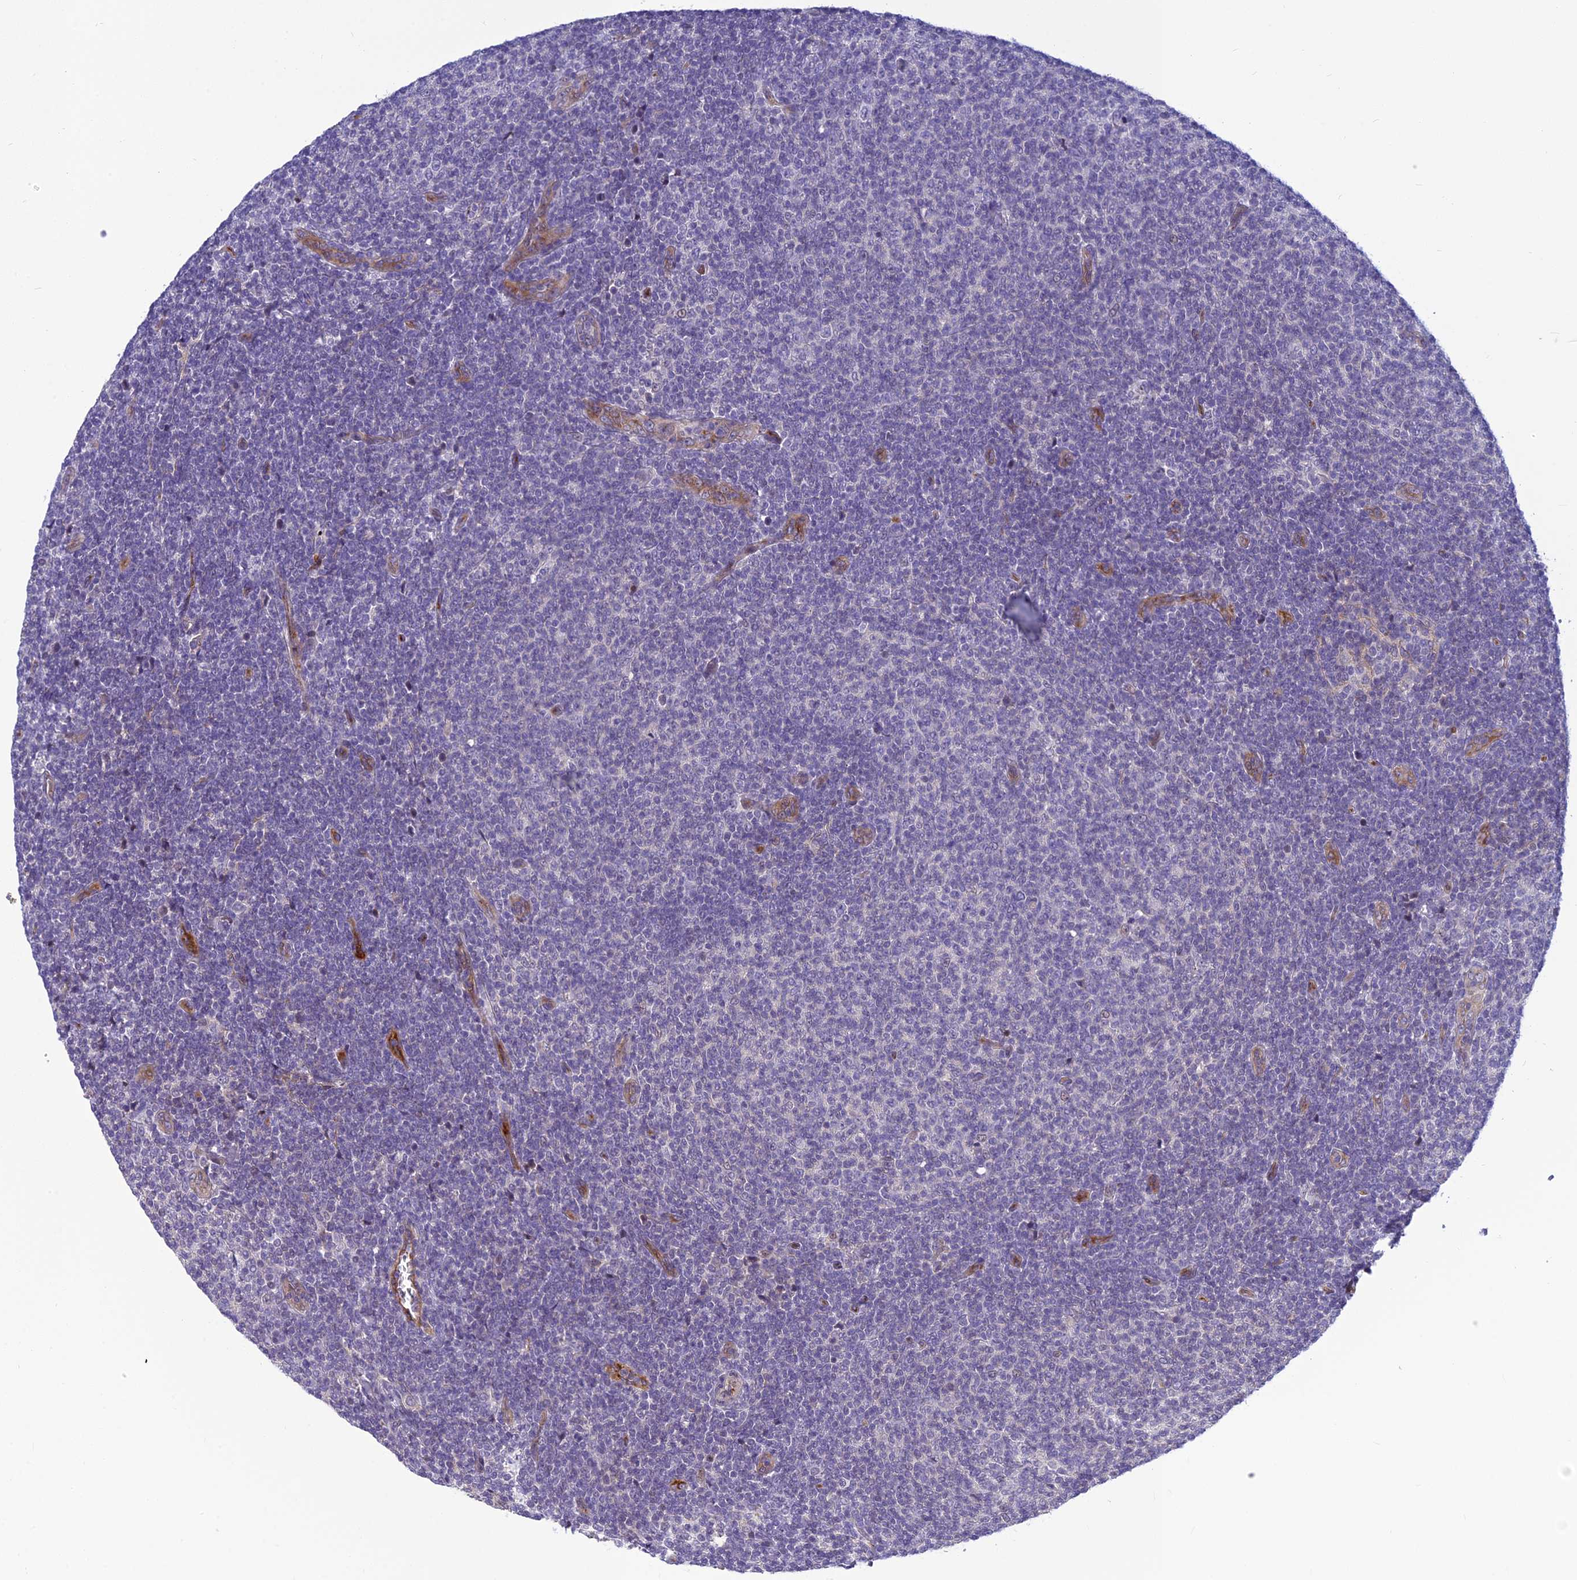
{"staining": {"intensity": "negative", "quantity": "none", "location": "none"}, "tissue": "lymphoma", "cell_type": "Tumor cells", "image_type": "cancer", "snomed": [{"axis": "morphology", "description": "Malignant lymphoma, non-Hodgkin's type, Low grade"}, {"axis": "topography", "description": "Lymph node"}], "caption": "A high-resolution photomicrograph shows IHC staining of lymphoma, which exhibits no significant staining in tumor cells. The staining was performed using DAB (3,3'-diaminobenzidine) to visualize the protein expression in brown, while the nuclei were stained in blue with hematoxylin (Magnification: 20x).", "gene": "CLEC11A", "patient": {"sex": "male", "age": 66}}